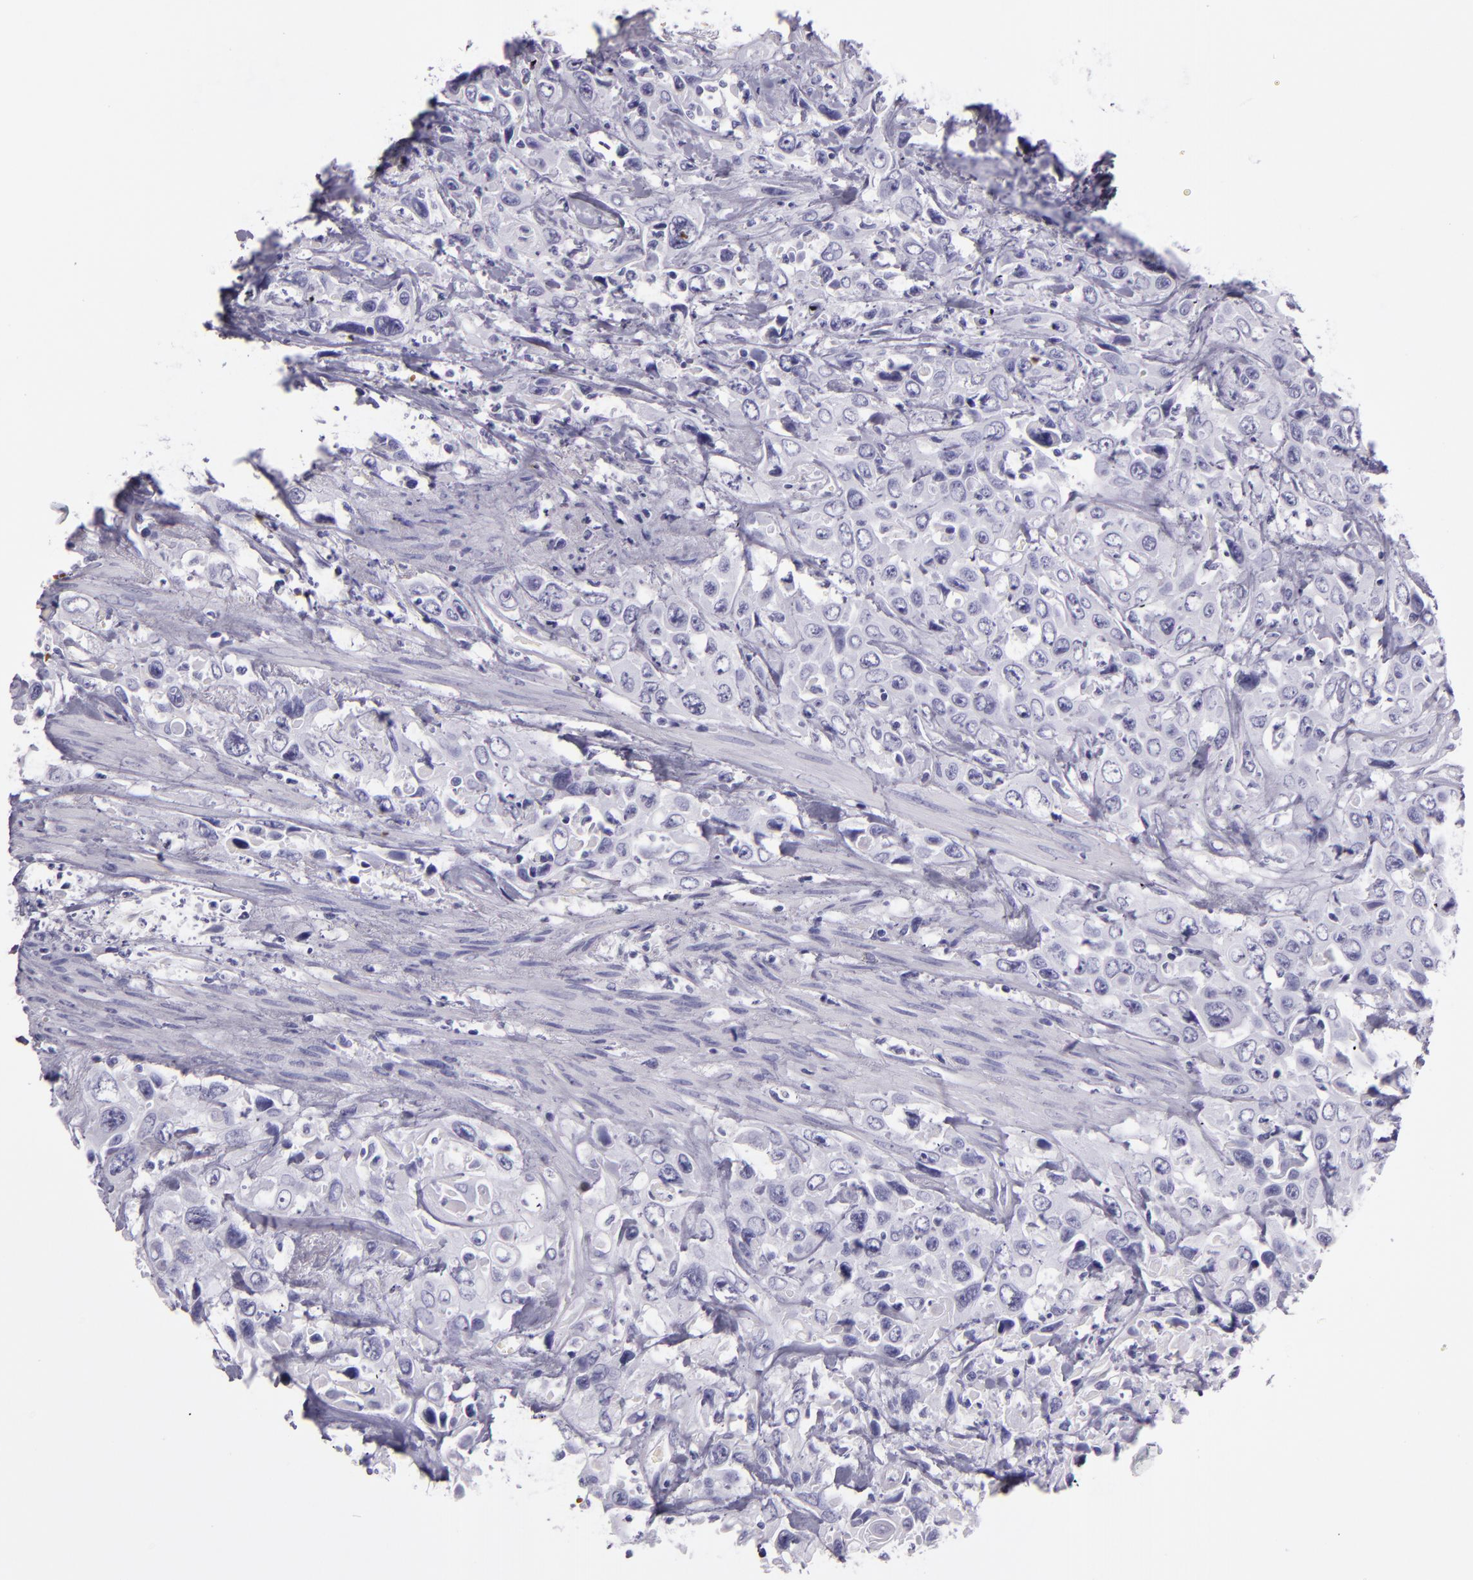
{"staining": {"intensity": "negative", "quantity": "none", "location": "none"}, "tissue": "urothelial cancer", "cell_type": "Tumor cells", "image_type": "cancer", "snomed": [{"axis": "morphology", "description": "Urothelial carcinoma, High grade"}, {"axis": "topography", "description": "Urinary bladder"}], "caption": "Immunohistochemistry (IHC) image of human high-grade urothelial carcinoma stained for a protein (brown), which displays no expression in tumor cells. Nuclei are stained in blue.", "gene": "CR2", "patient": {"sex": "female", "age": 84}}